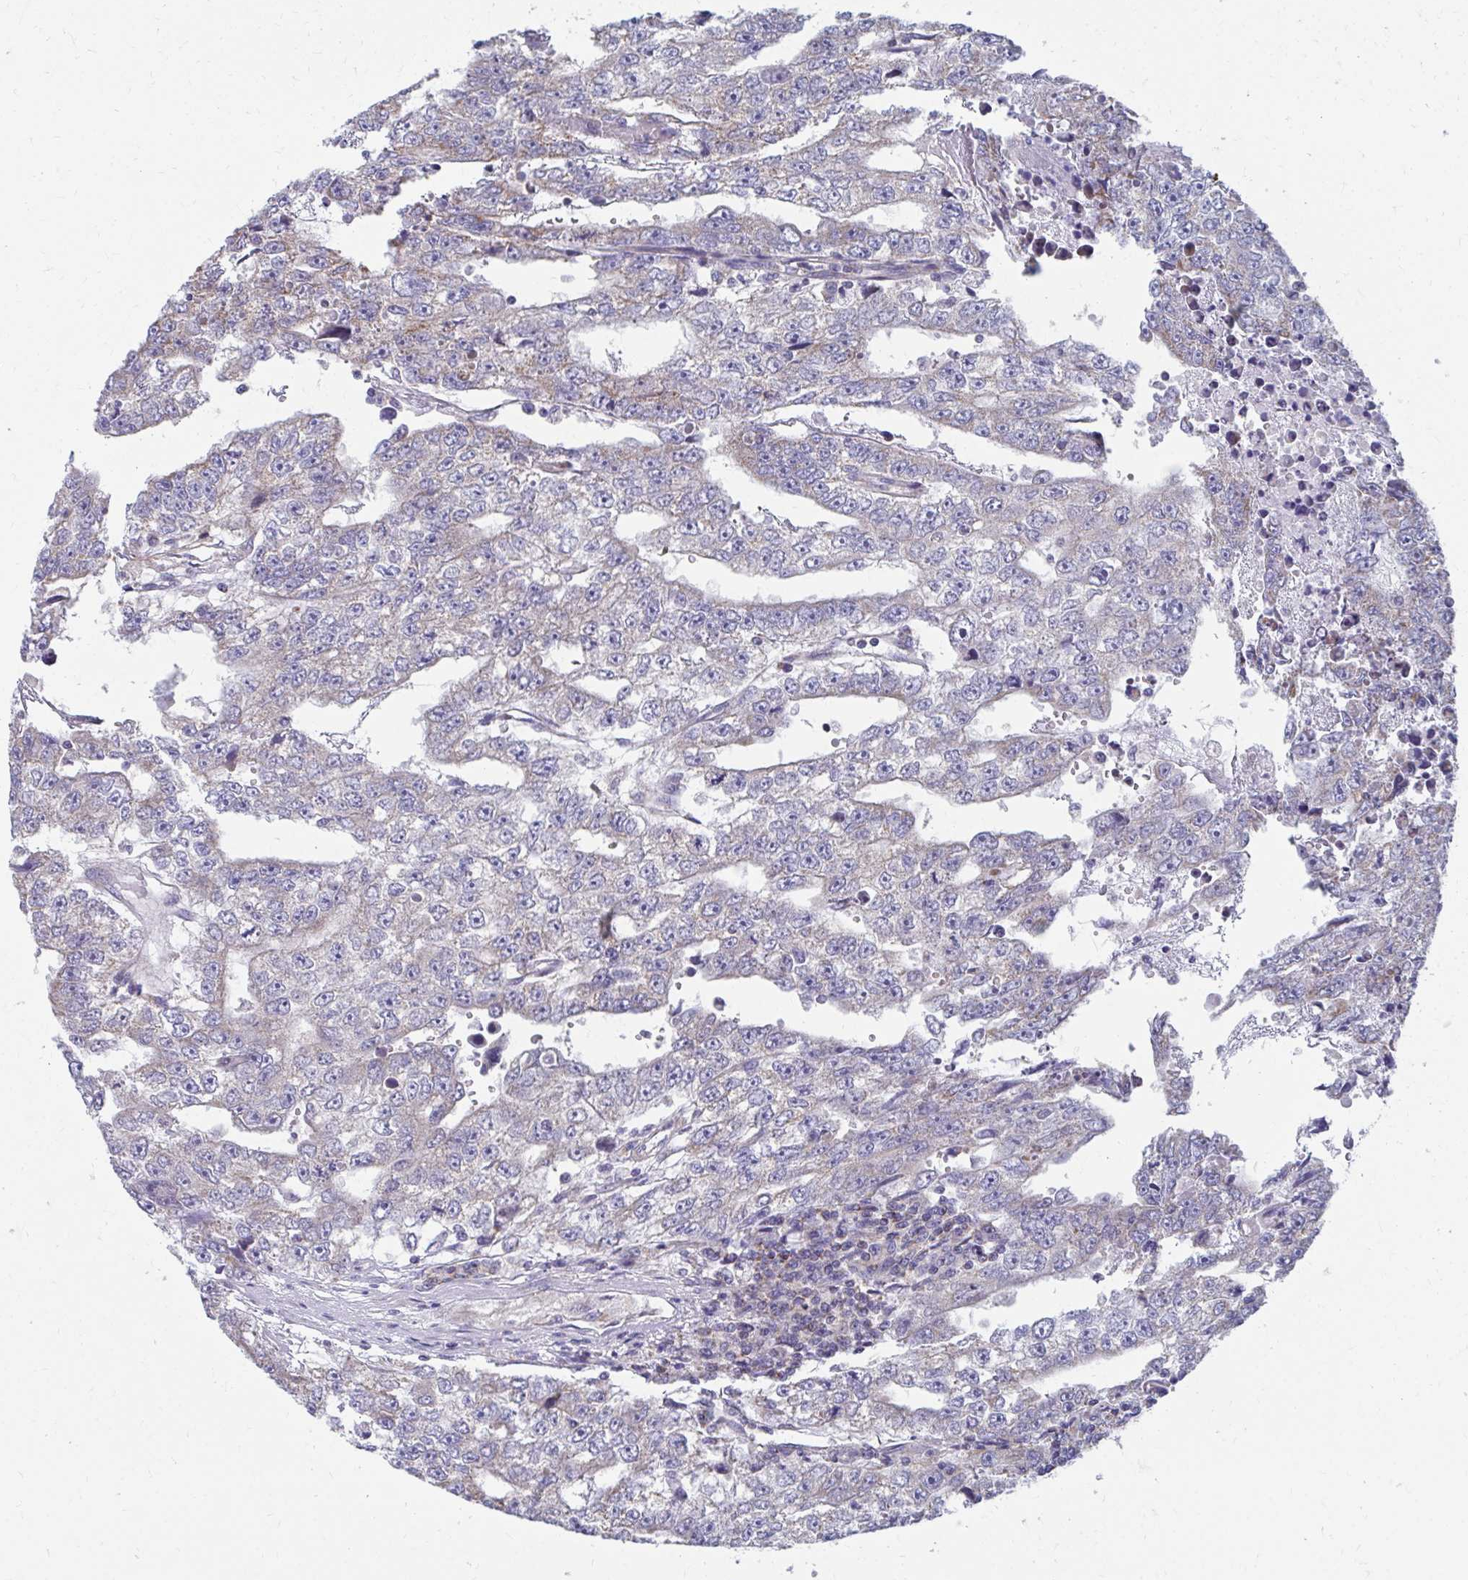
{"staining": {"intensity": "weak", "quantity": "<25%", "location": "cytoplasmic/membranous"}, "tissue": "testis cancer", "cell_type": "Tumor cells", "image_type": "cancer", "snomed": [{"axis": "morphology", "description": "Carcinoma, Embryonal, NOS"}, {"axis": "topography", "description": "Testis"}], "caption": "Tumor cells show no significant expression in testis cancer (embryonal carcinoma).", "gene": "RCC1L", "patient": {"sex": "male", "age": 20}}